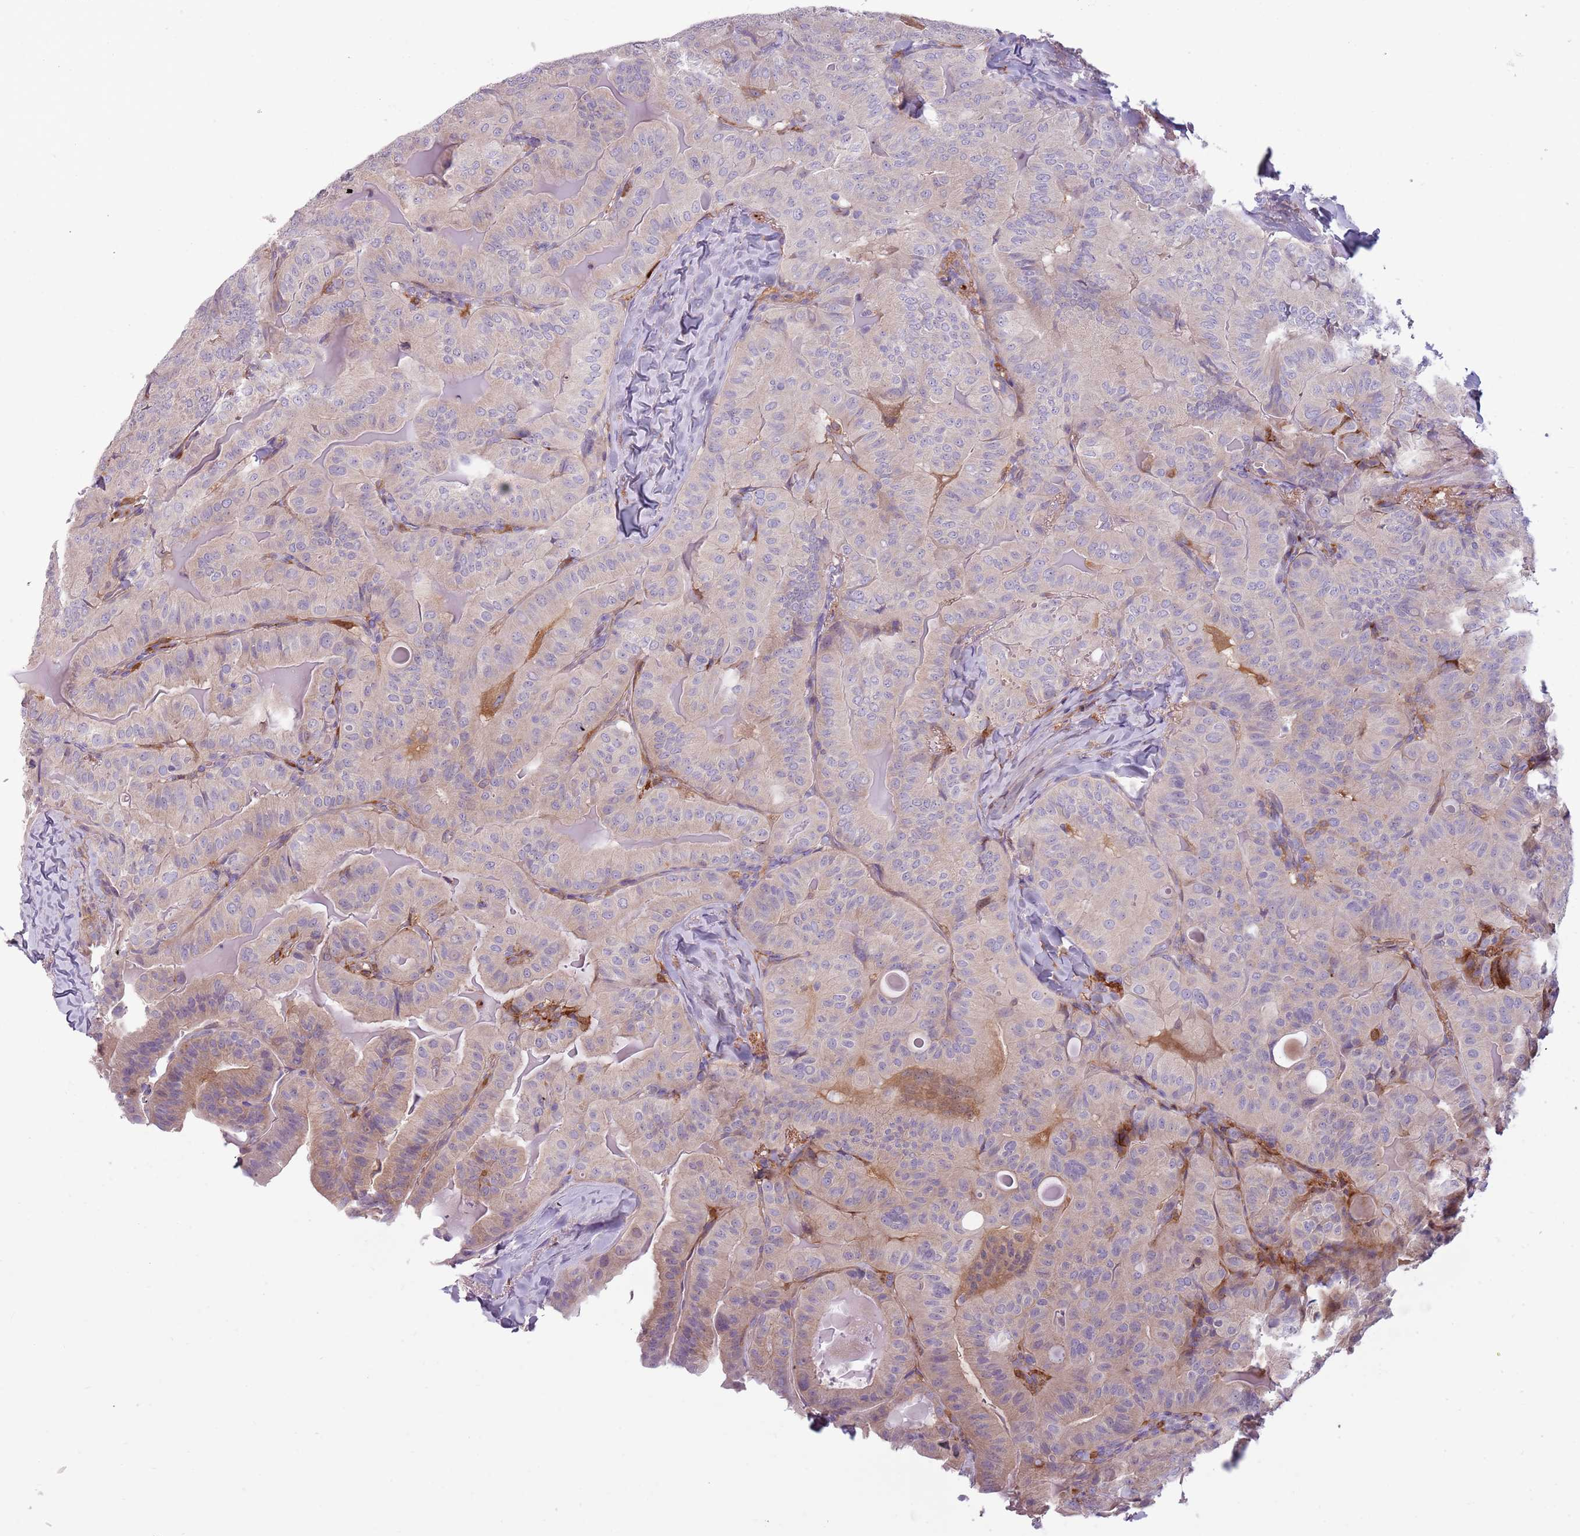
{"staining": {"intensity": "negative", "quantity": "none", "location": "none"}, "tissue": "thyroid cancer", "cell_type": "Tumor cells", "image_type": "cancer", "snomed": [{"axis": "morphology", "description": "Papillary adenocarcinoma, NOS"}, {"axis": "topography", "description": "Thyroid gland"}], "caption": "Human thyroid cancer stained for a protein using immunohistochemistry (IHC) exhibits no positivity in tumor cells.", "gene": "NADK", "patient": {"sex": "female", "age": 68}}